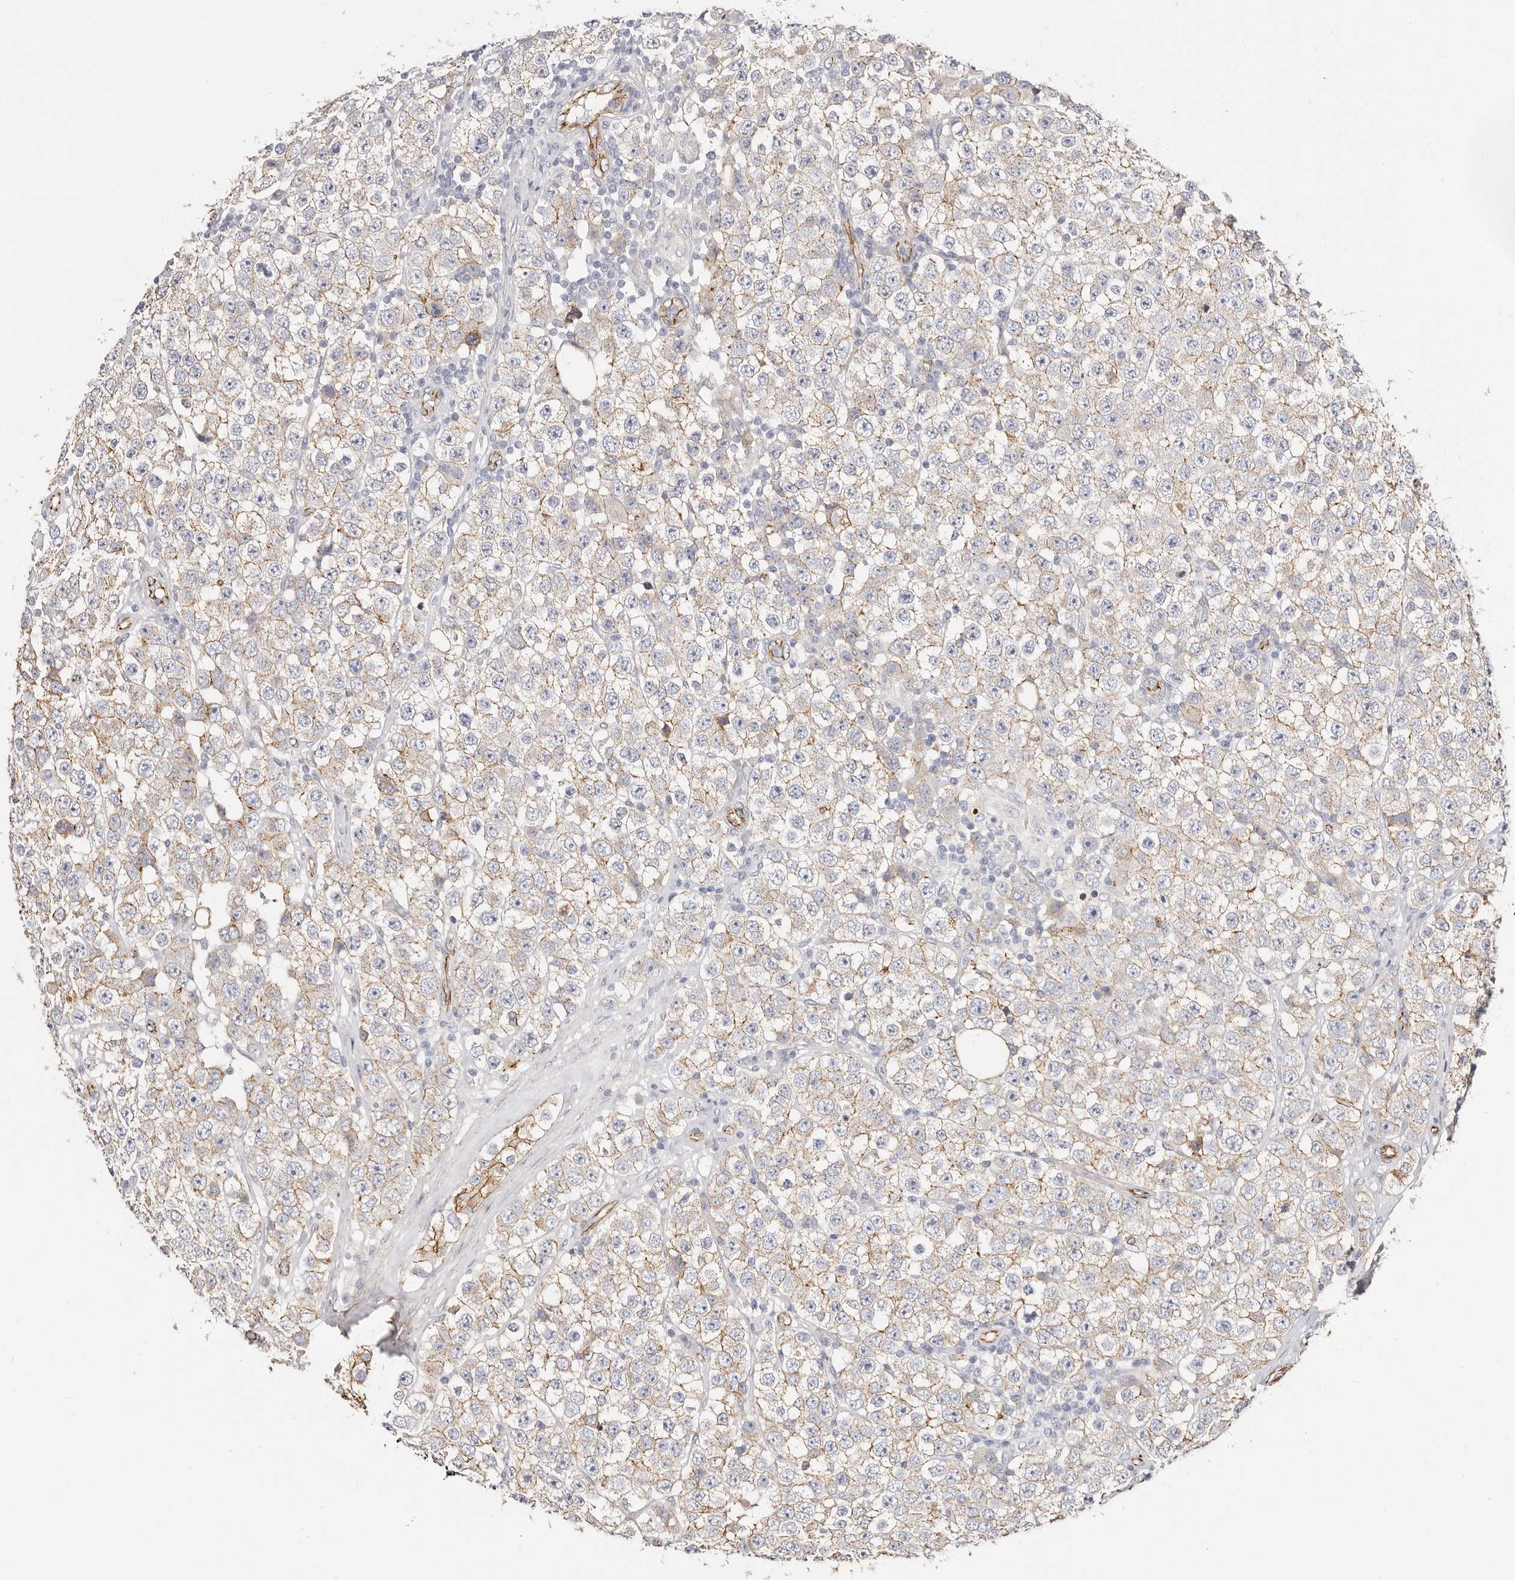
{"staining": {"intensity": "weak", "quantity": ">75%", "location": "cytoplasmic/membranous"}, "tissue": "testis cancer", "cell_type": "Tumor cells", "image_type": "cancer", "snomed": [{"axis": "morphology", "description": "Seminoma, NOS"}, {"axis": "topography", "description": "Testis"}], "caption": "Approximately >75% of tumor cells in human seminoma (testis) display weak cytoplasmic/membranous protein expression as visualized by brown immunohistochemical staining.", "gene": "CTNNB1", "patient": {"sex": "male", "age": 28}}